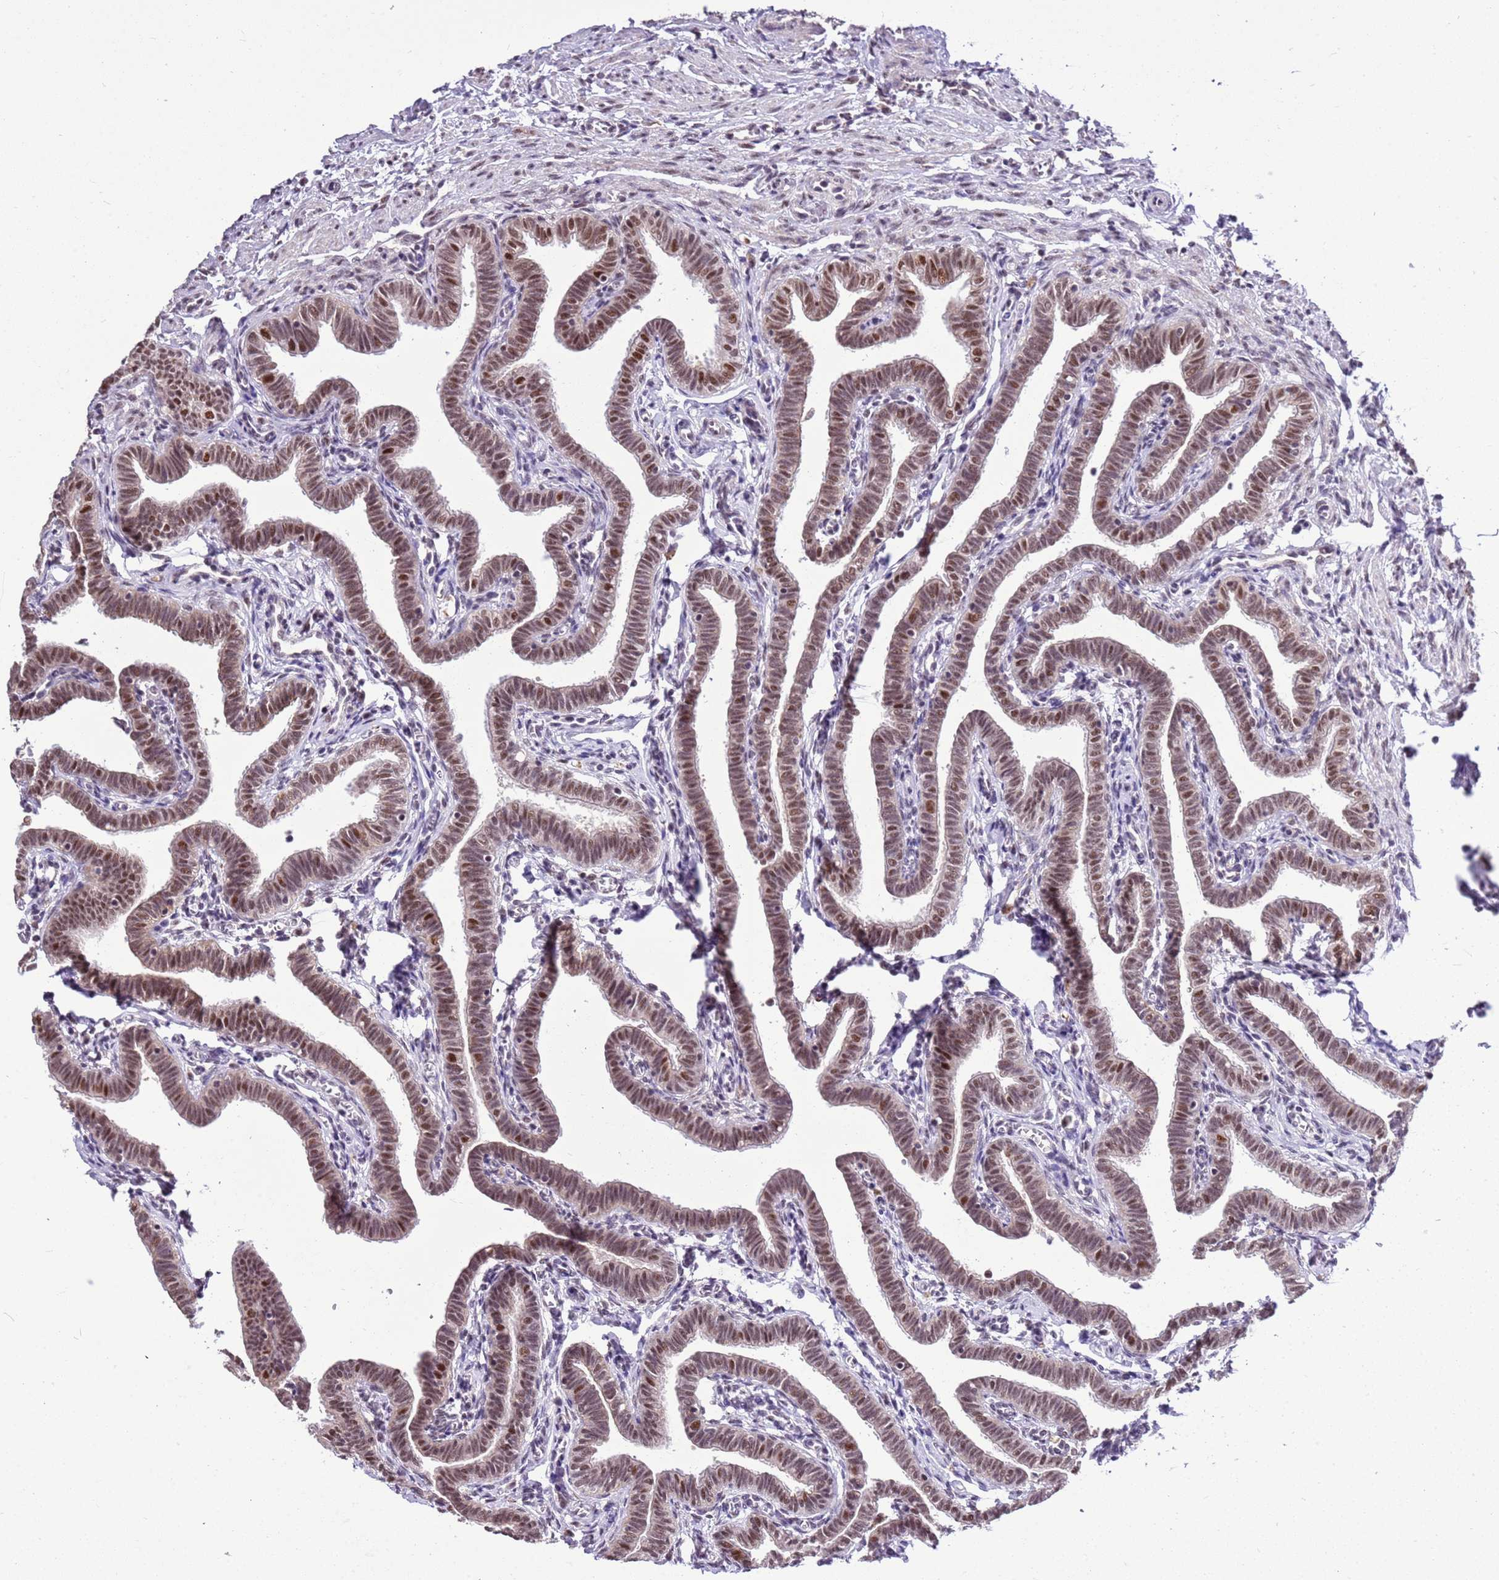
{"staining": {"intensity": "strong", "quantity": ">75%", "location": "nuclear"}, "tissue": "fallopian tube", "cell_type": "Glandular cells", "image_type": "normal", "snomed": [{"axis": "morphology", "description": "Normal tissue, NOS"}, {"axis": "topography", "description": "Fallopian tube"}], "caption": "An IHC histopathology image of normal tissue is shown. Protein staining in brown labels strong nuclear positivity in fallopian tube within glandular cells.", "gene": "AKAP8L", "patient": {"sex": "female", "age": 36}}